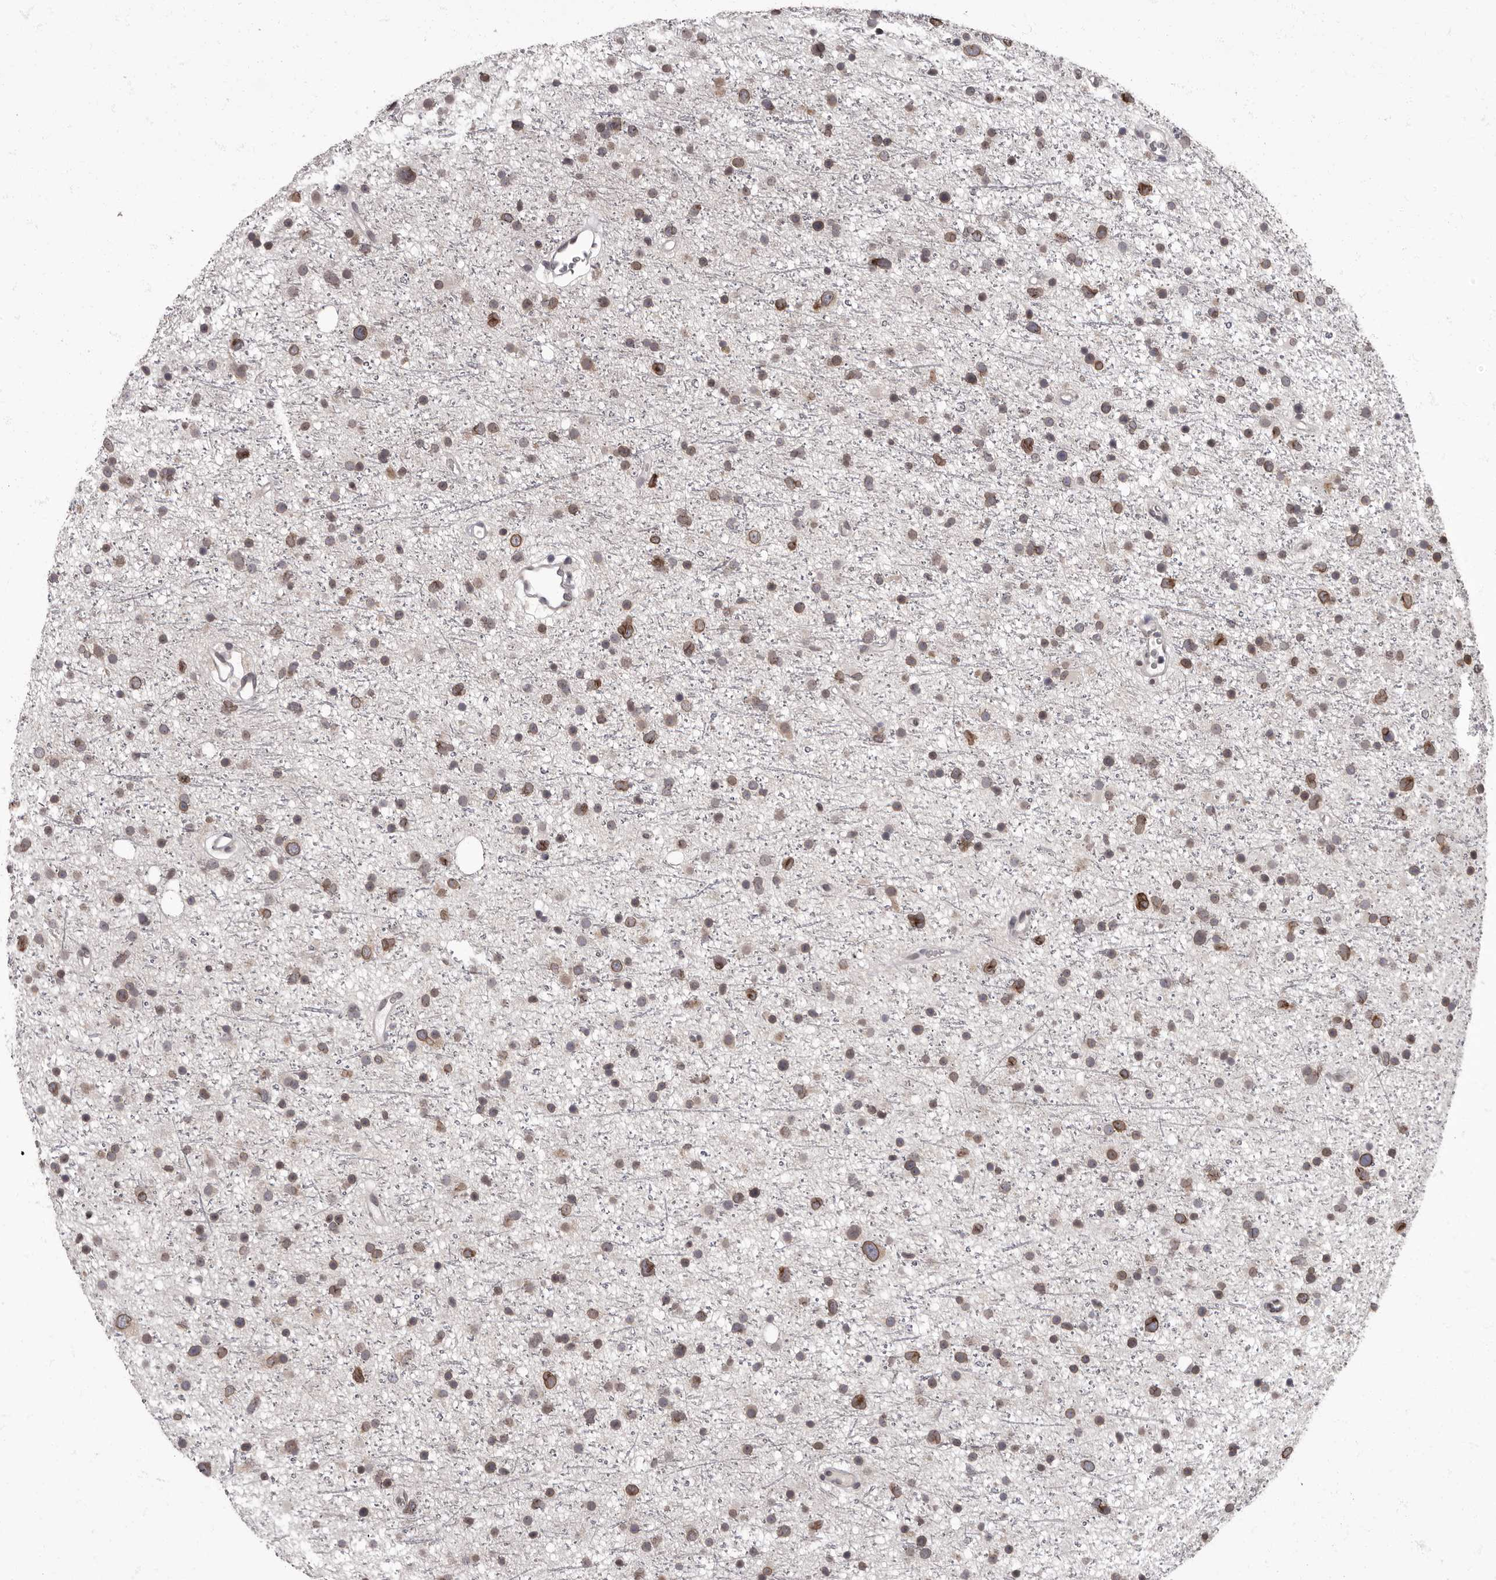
{"staining": {"intensity": "moderate", "quantity": "25%-75%", "location": "cytoplasmic/membranous,nuclear"}, "tissue": "glioma", "cell_type": "Tumor cells", "image_type": "cancer", "snomed": [{"axis": "morphology", "description": "Glioma, malignant, Low grade"}, {"axis": "topography", "description": "Cerebral cortex"}], "caption": "Malignant glioma (low-grade) tissue shows moderate cytoplasmic/membranous and nuclear expression in approximately 25%-75% of tumor cells, visualized by immunohistochemistry.", "gene": "C1orf50", "patient": {"sex": "female", "age": 39}}